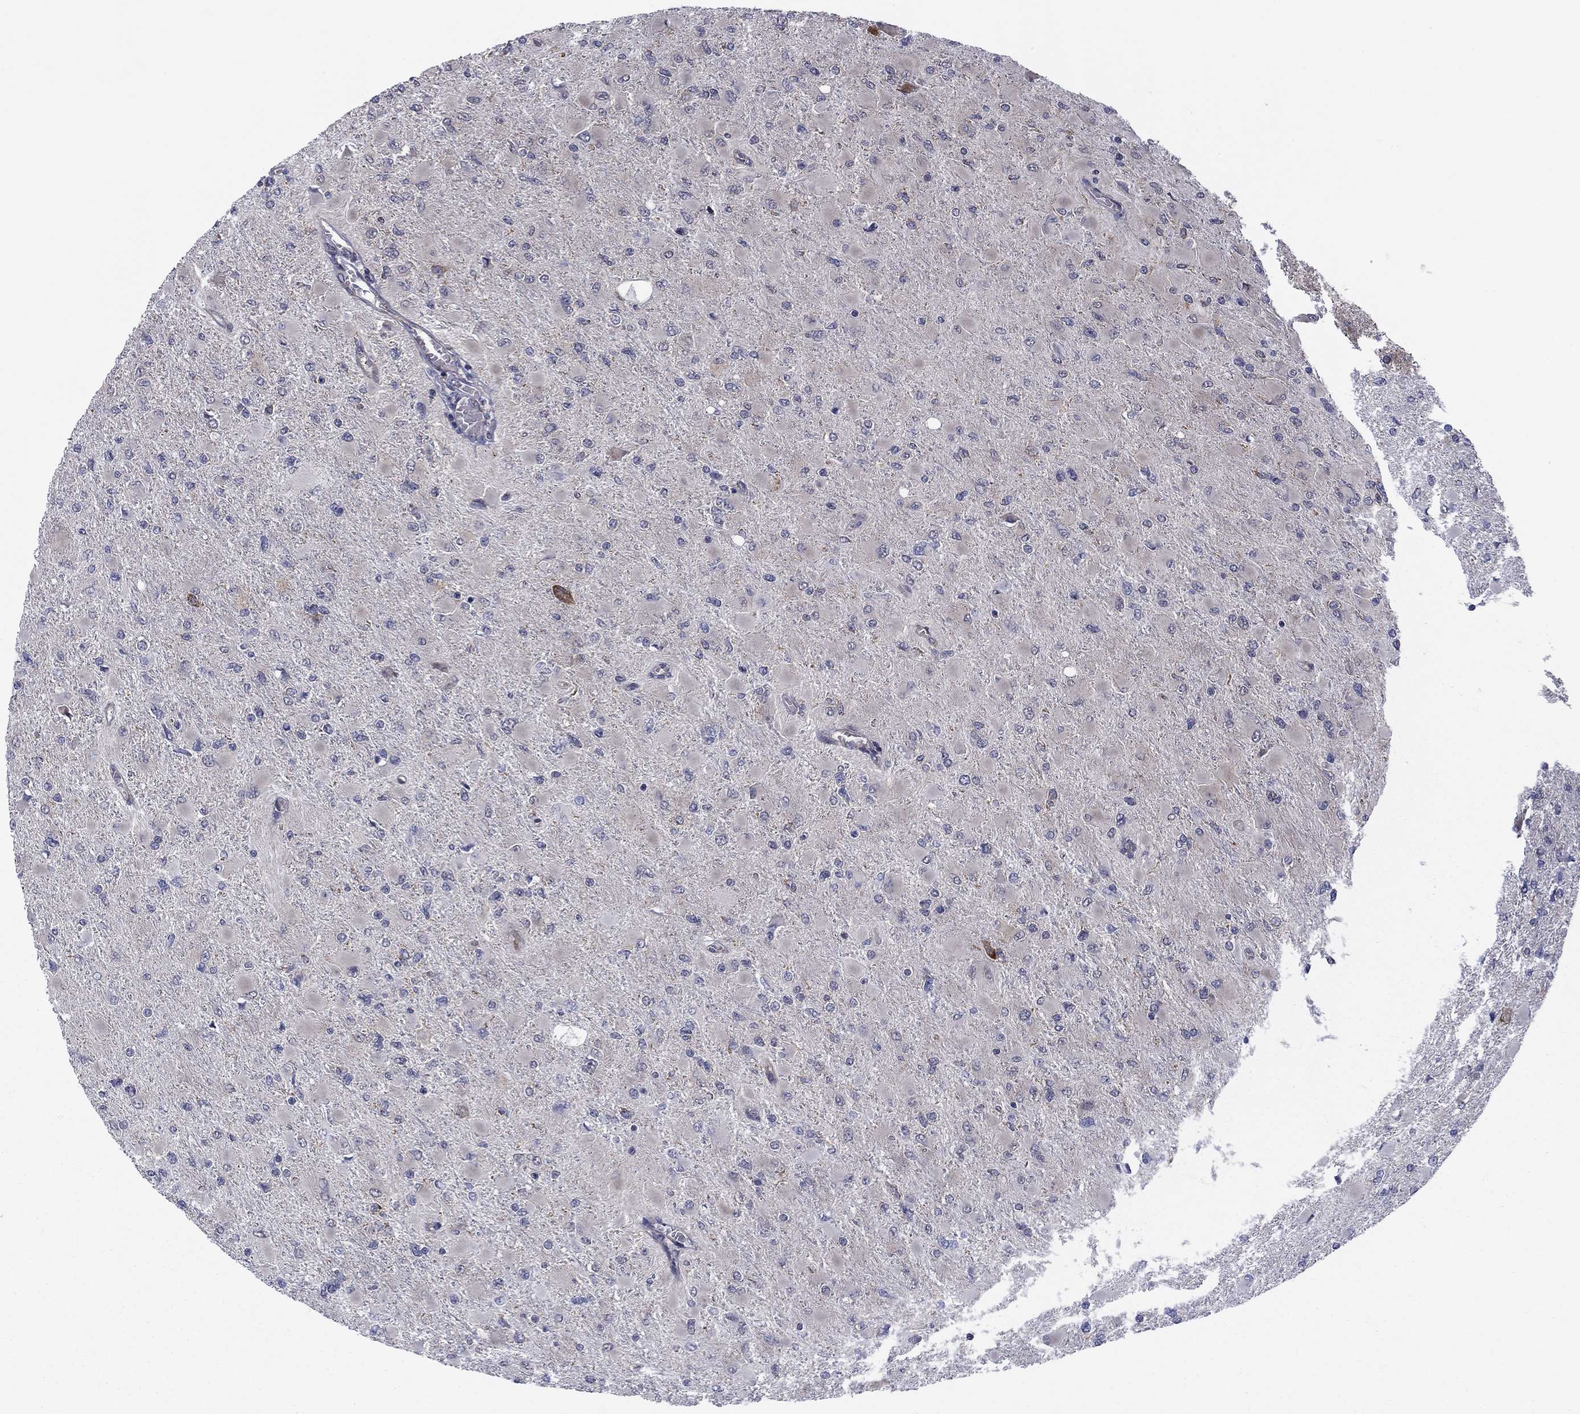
{"staining": {"intensity": "negative", "quantity": "none", "location": "none"}, "tissue": "glioma", "cell_type": "Tumor cells", "image_type": "cancer", "snomed": [{"axis": "morphology", "description": "Glioma, malignant, High grade"}, {"axis": "topography", "description": "Cerebral cortex"}], "caption": "Immunohistochemistry histopathology image of malignant glioma (high-grade) stained for a protein (brown), which exhibits no positivity in tumor cells.", "gene": "GPR155", "patient": {"sex": "female", "age": 36}}